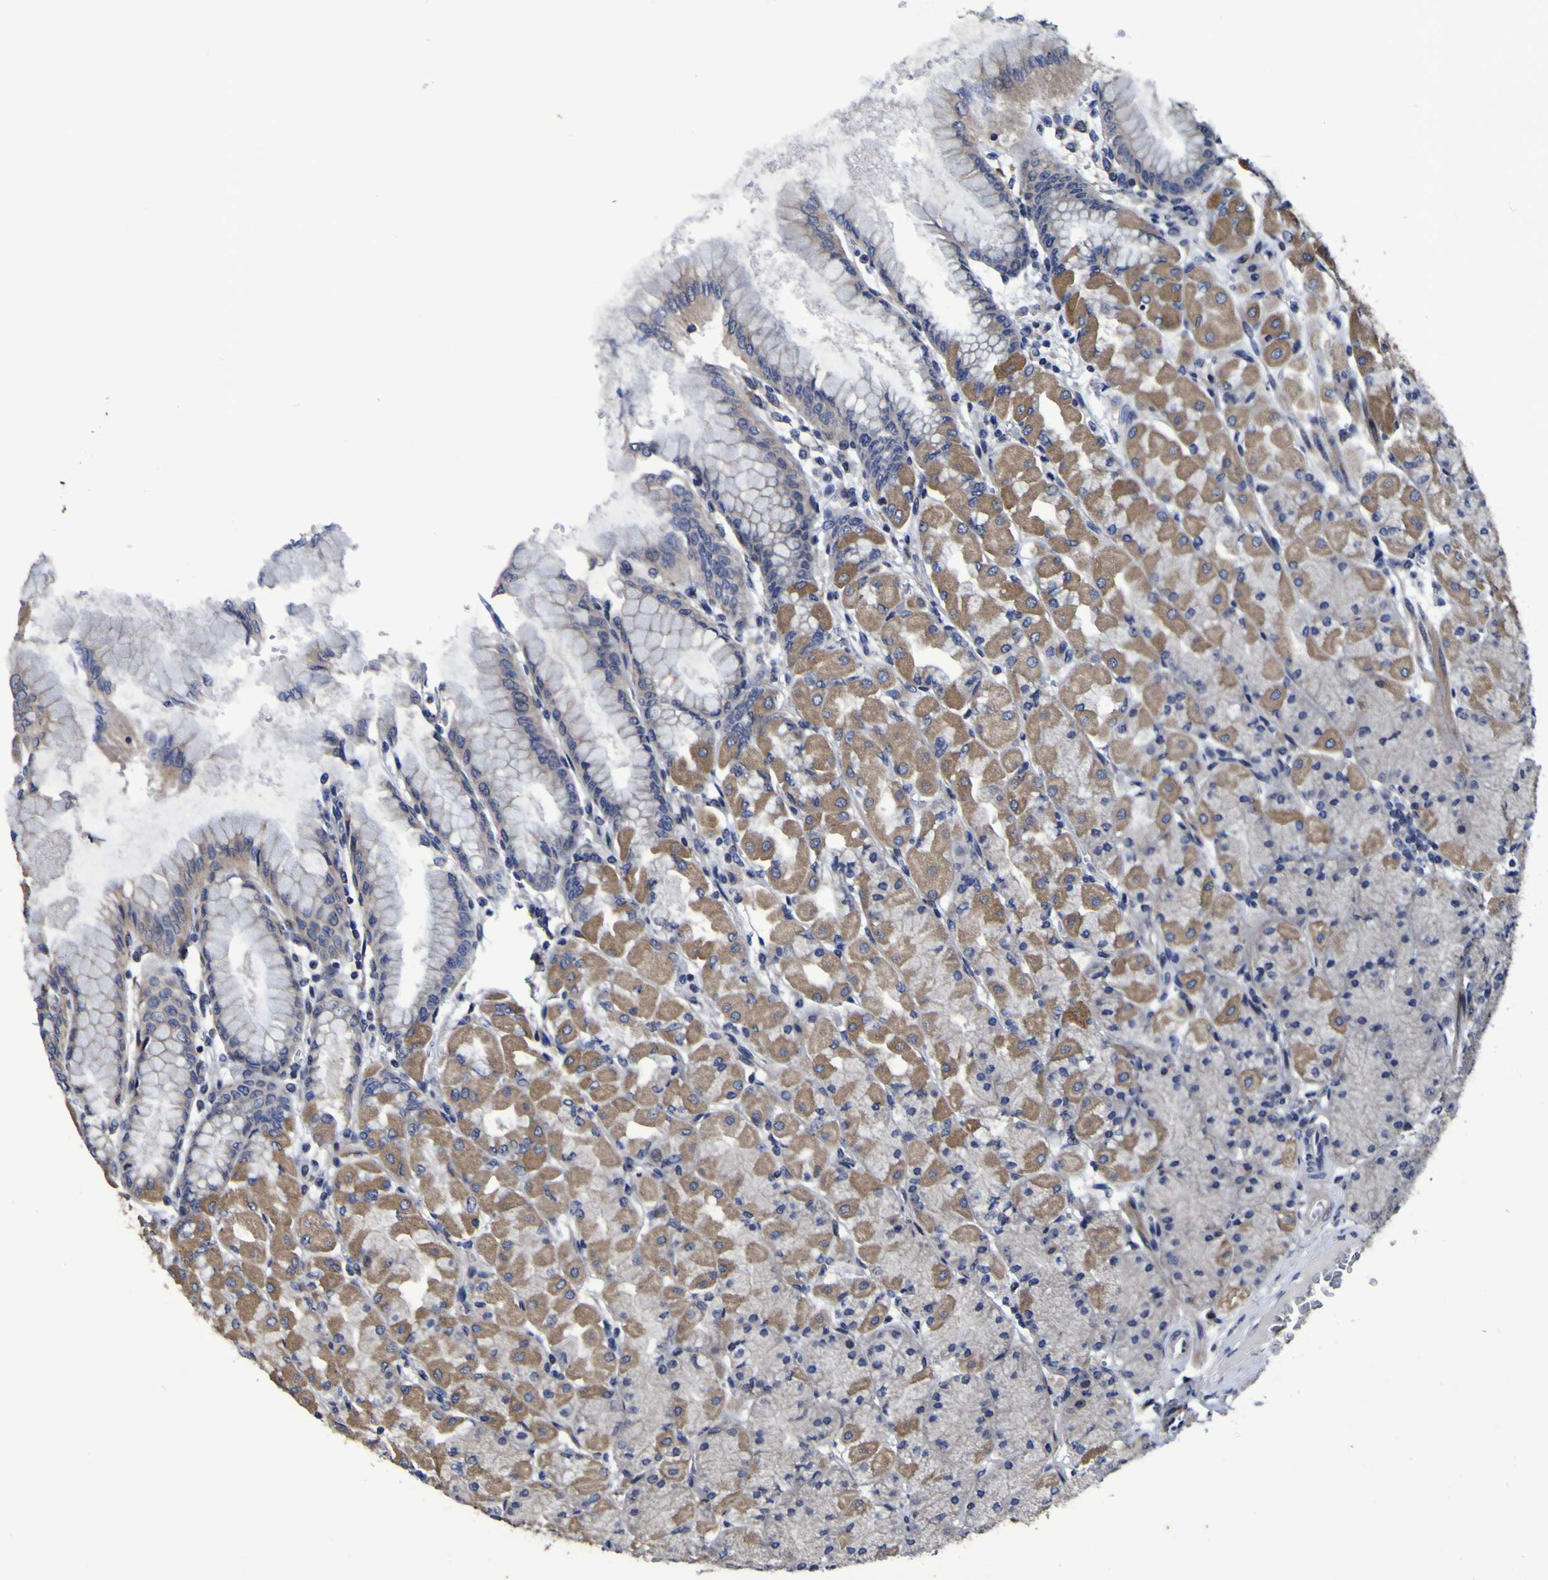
{"staining": {"intensity": "moderate", "quantity": "25%-75%", "location": "cytoplasmic/membranous"}, "tissue": "stomach", "cell_type": "Glandular cells", "image_type": "normal", "snomed": [{"axis": "morphology", "description": "Normal tissue, NOS"}, {"axis": "topography", "description": "Stomach, upper"}], "caption": "Stomach stained with immunohistochemistry exhibits moderate cytoplasmic/membranous positivity in about 25%-75% of glandular cells.", "gene": "P3H1", "patient": {"sex": "female", "age": 56}}